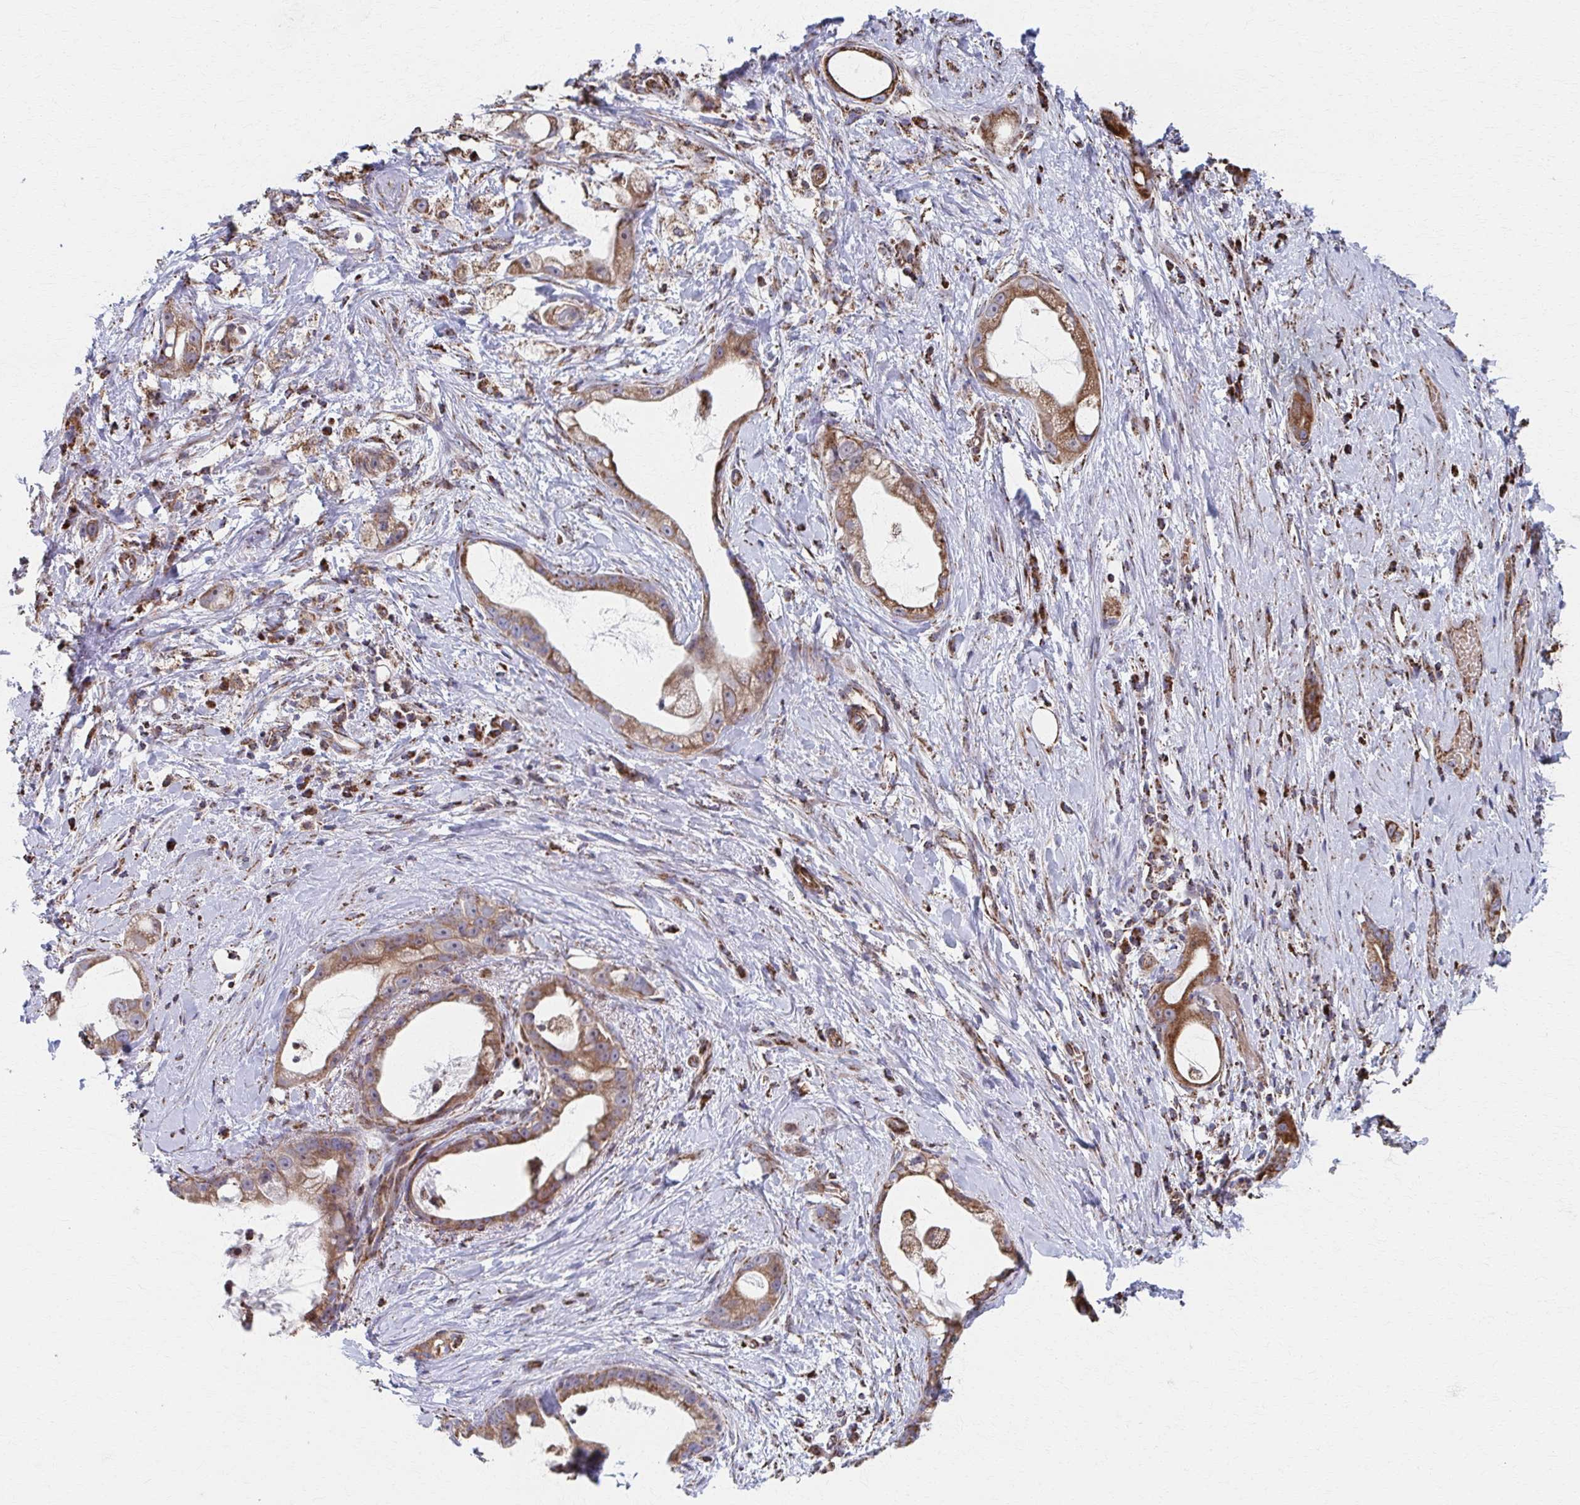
{"staining": {"intensity": "moderate", "quantity": ">75%", "location": "cytoplasmic/membranous"}, "tissue": "stomach cancer", "cell_type": "Tumor cells", "image_type": "cancer", "snomed": [{"axis": "morphology", "description": "Adenocarcinoma, NOS"}, {"axis": "topography", "description": "Stomach"}], "caption": "Human adenocarcinoma (stomach) stained with a protein marker exhibits moderate staining in tumor cells.", "gene": "SAT1", "patient": {"sex": "male", "age": 55}}